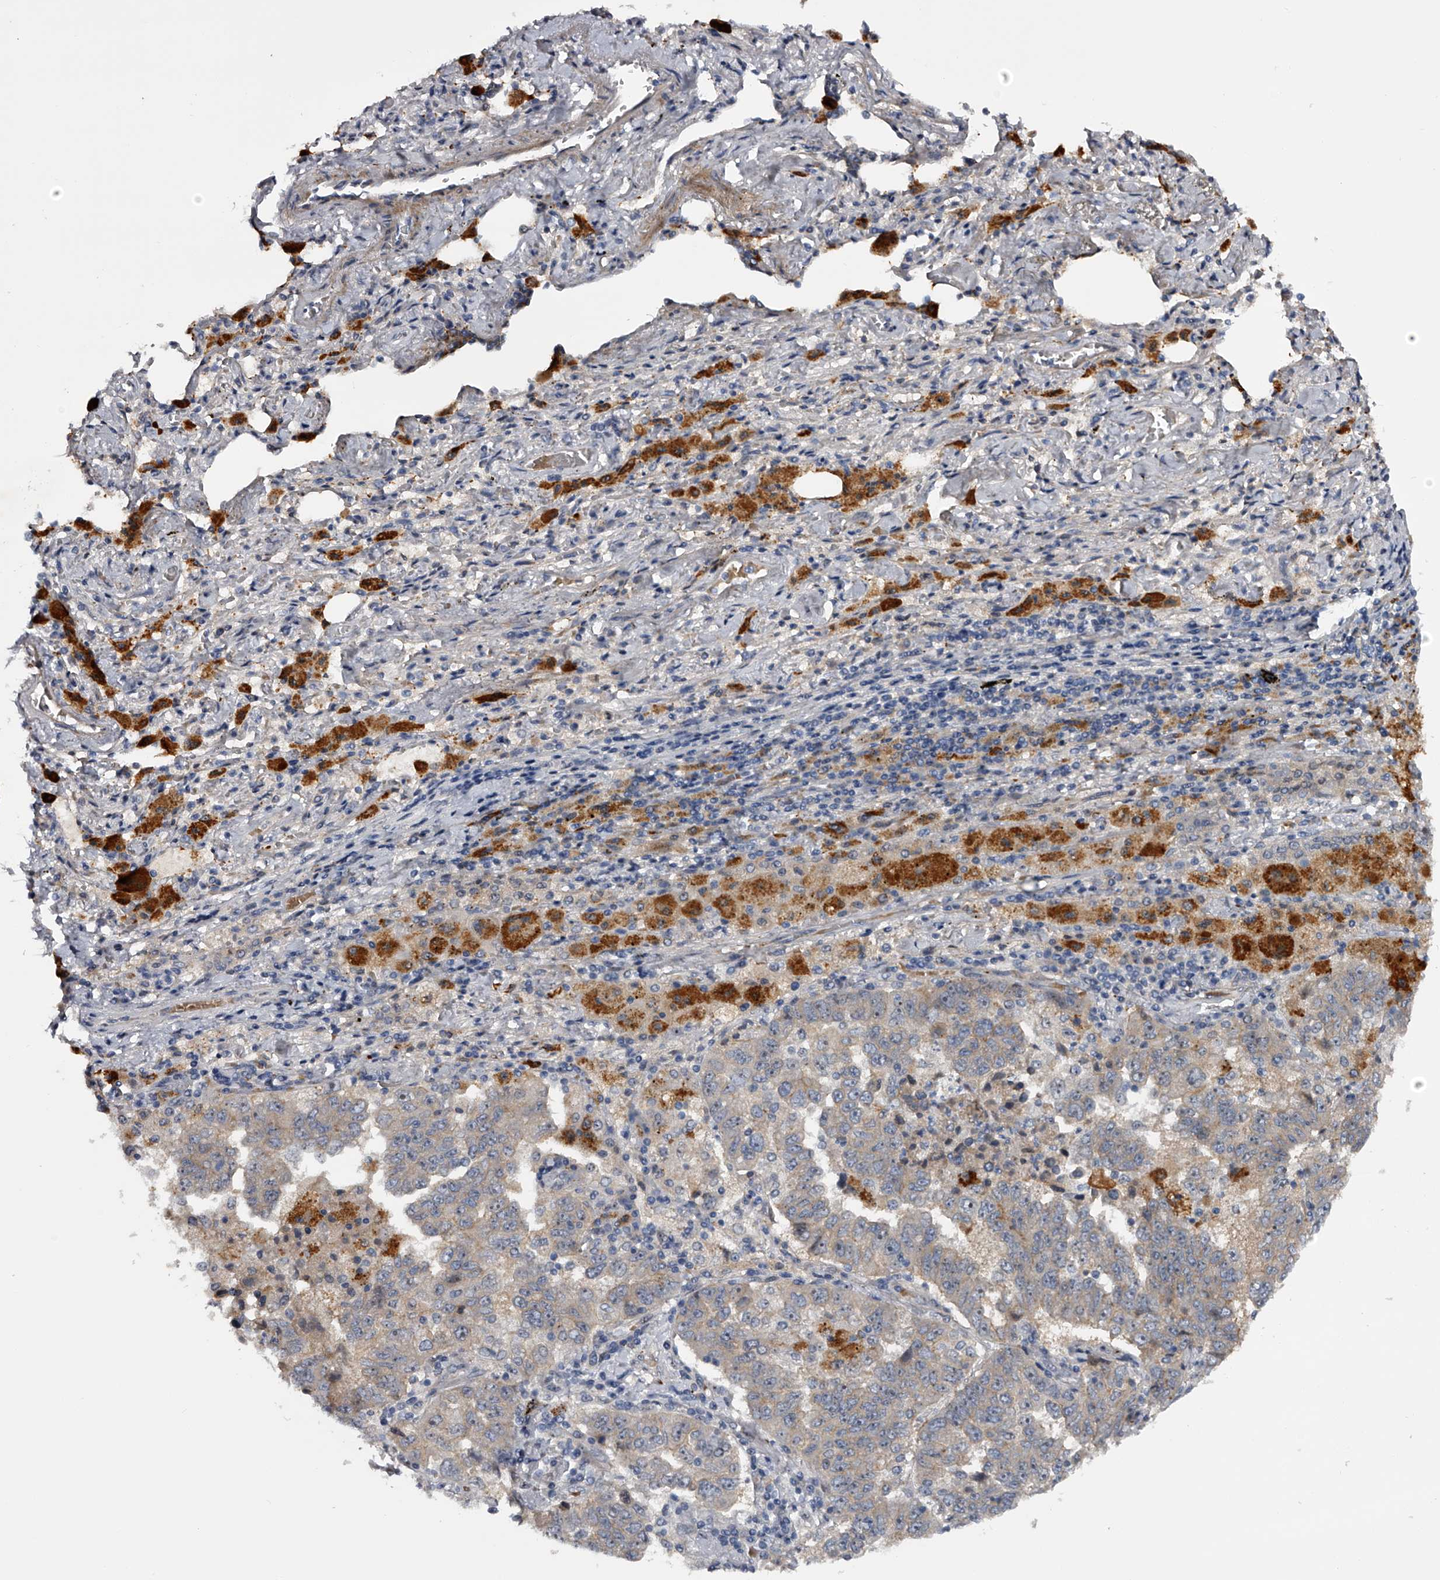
{"staining": {"intensity": "weak", "quantity": "<25%", "location": "nuclear"}, "tissue": "lung cancer", "cell_type": "Tumor cells", "image_type": "cancer", "snomed": [{"axis": "morphology", "description": "Adenocarcinoma, NOS"}, {"axis": "topography", "description": "Lung"}], "caption": "A micrograph of human lung cancer (adenocarcinoma) is negative for staining in tumor cells.", "gene": "MDN1", "patient": {"sex": "female", "age": 51}}